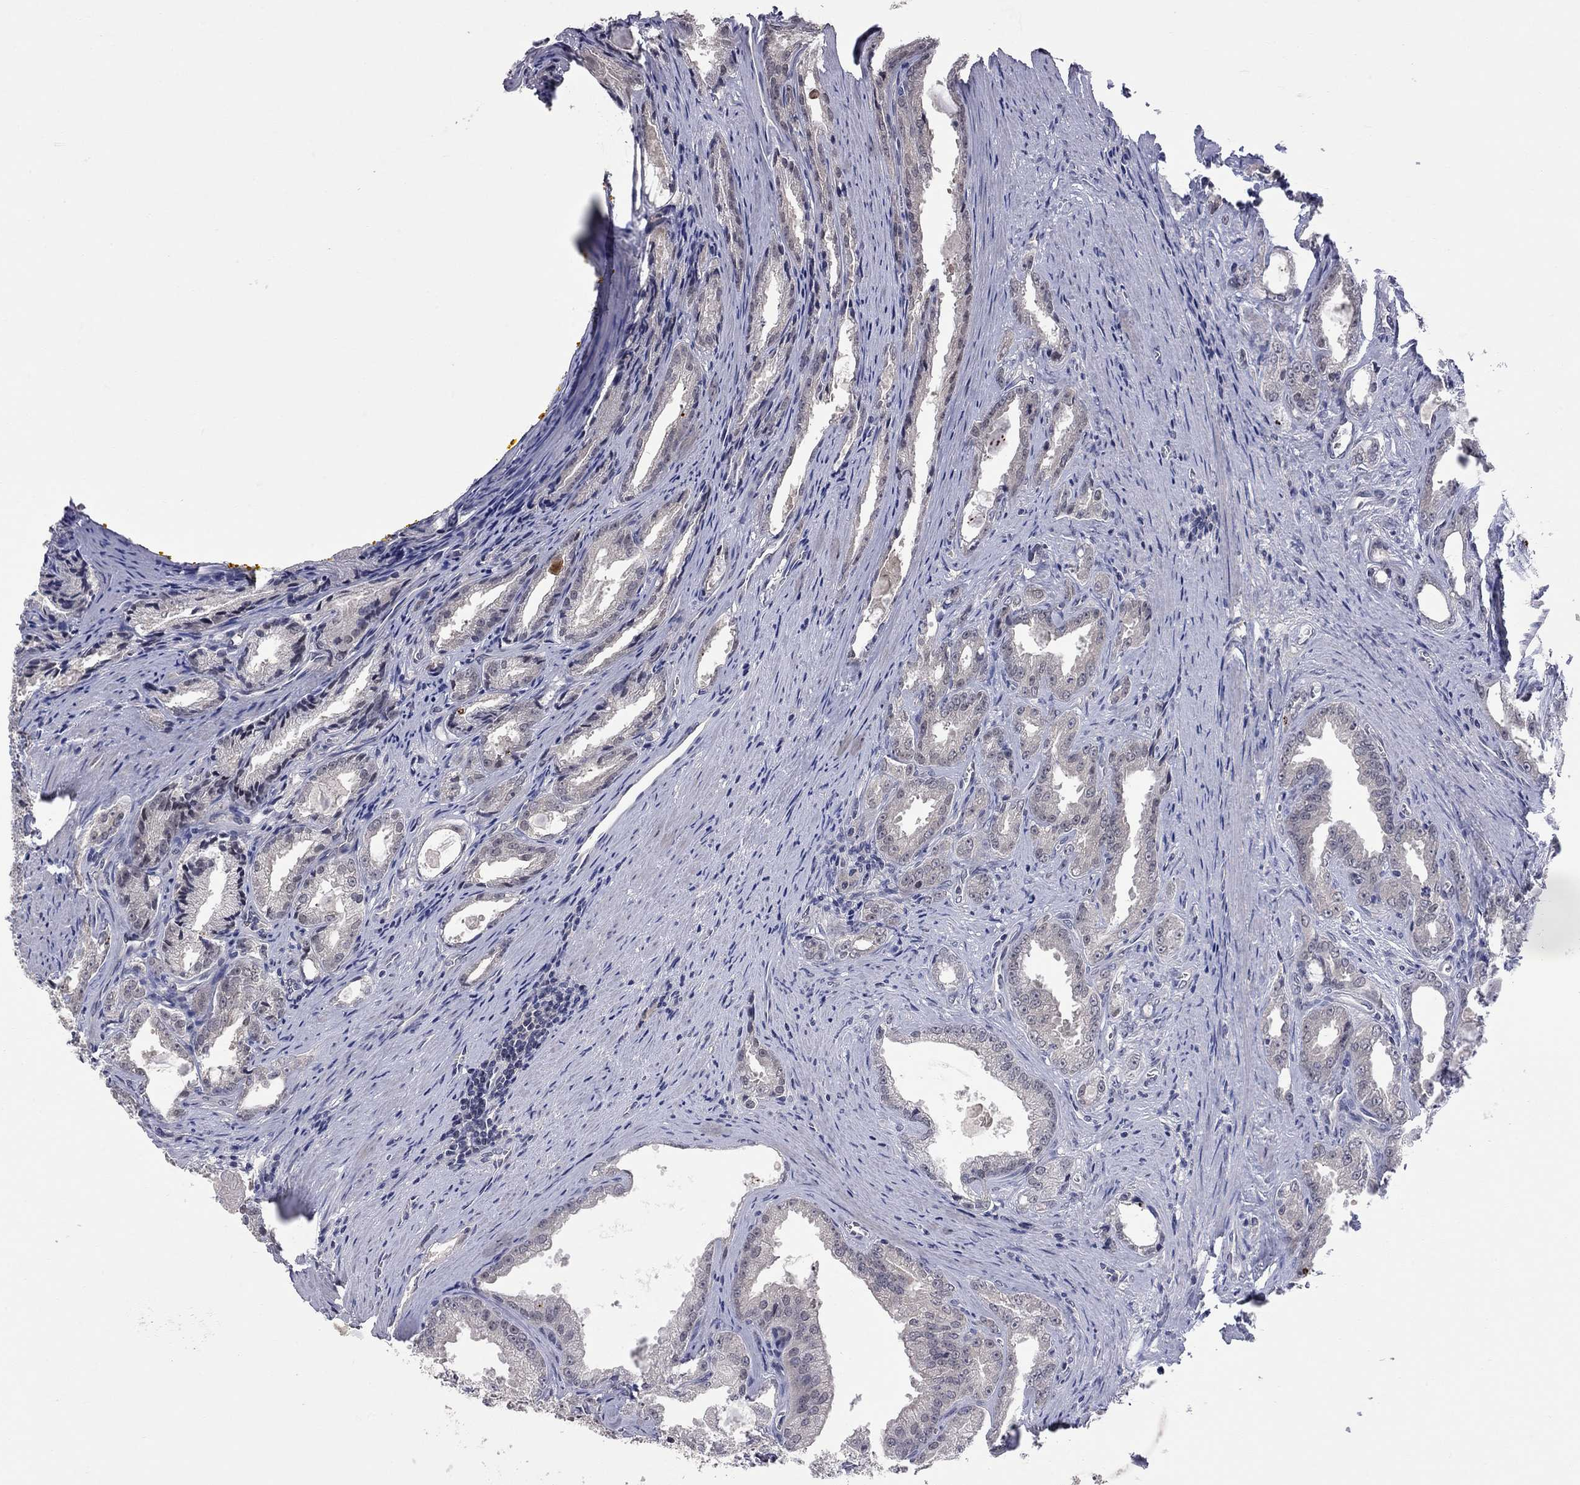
{"staining": {"intensity": "weak", "quantity": "<25%", "location": "cytoplasmic/membranous"}, "tissue": "prostate cancer", "cell_type": "Tumor cells", "image_type": "cancer", "snomed": [{"axis": "morphology", "description": "Adenocarcinoma, NOS"}, {"axis": "morphology", "description": "Adenocarcinoma, High grade"}, {"axis": "topography", "description": "Prostate"}], "caption": "Immunohistochemical staining of prostate cancer reveals no significant staining in tumor cells.", "gene": "FABP12", "patient": {"sex": "male", "age": 70}}